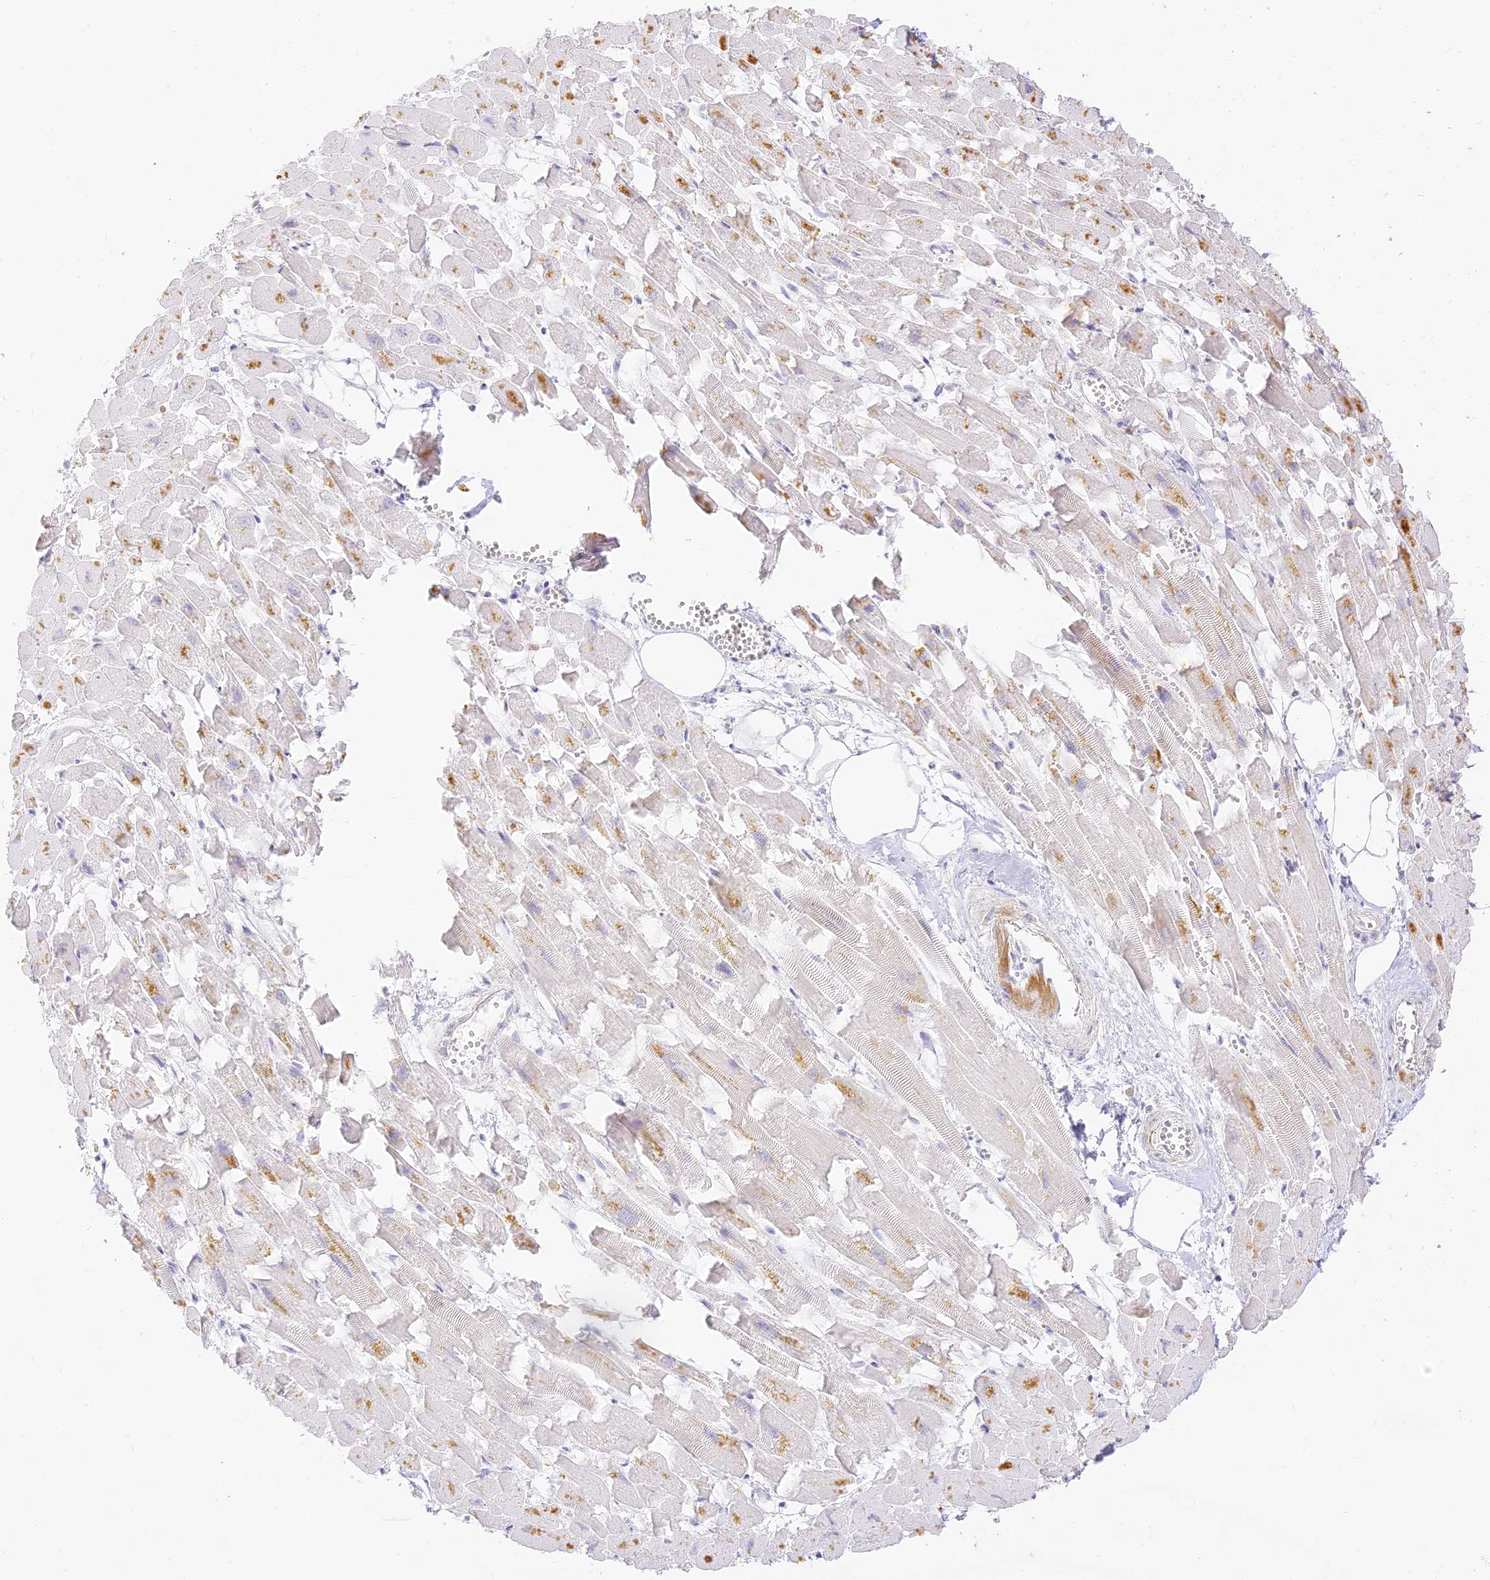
{"staining": {"intensity": "moderate", "quantity": "<25%", "location": "cytoplasmic/membranous"}, "tissue": "heart muscle", "cell_type": "Cardiomyocytes", "image_type": "normal", "snomed": [{"axis": "morphology", "description": "Normal tissue, NOS"}, {"axis": "topography", "description": "Heart"}], "caption": "Protein positivity by immunohistochemistry reveals moderate cytoplasmic/membranous positivity in about <25% of cardiomyocytes in normal heart muscle. The staining was performed using DAB to visualize the protein expression in brown, while the nuclei were stained in blue with hematoxylin (Magnification: 20x).", "gene": "SEC13", "patient": {"sex": "female", "age": 64}}